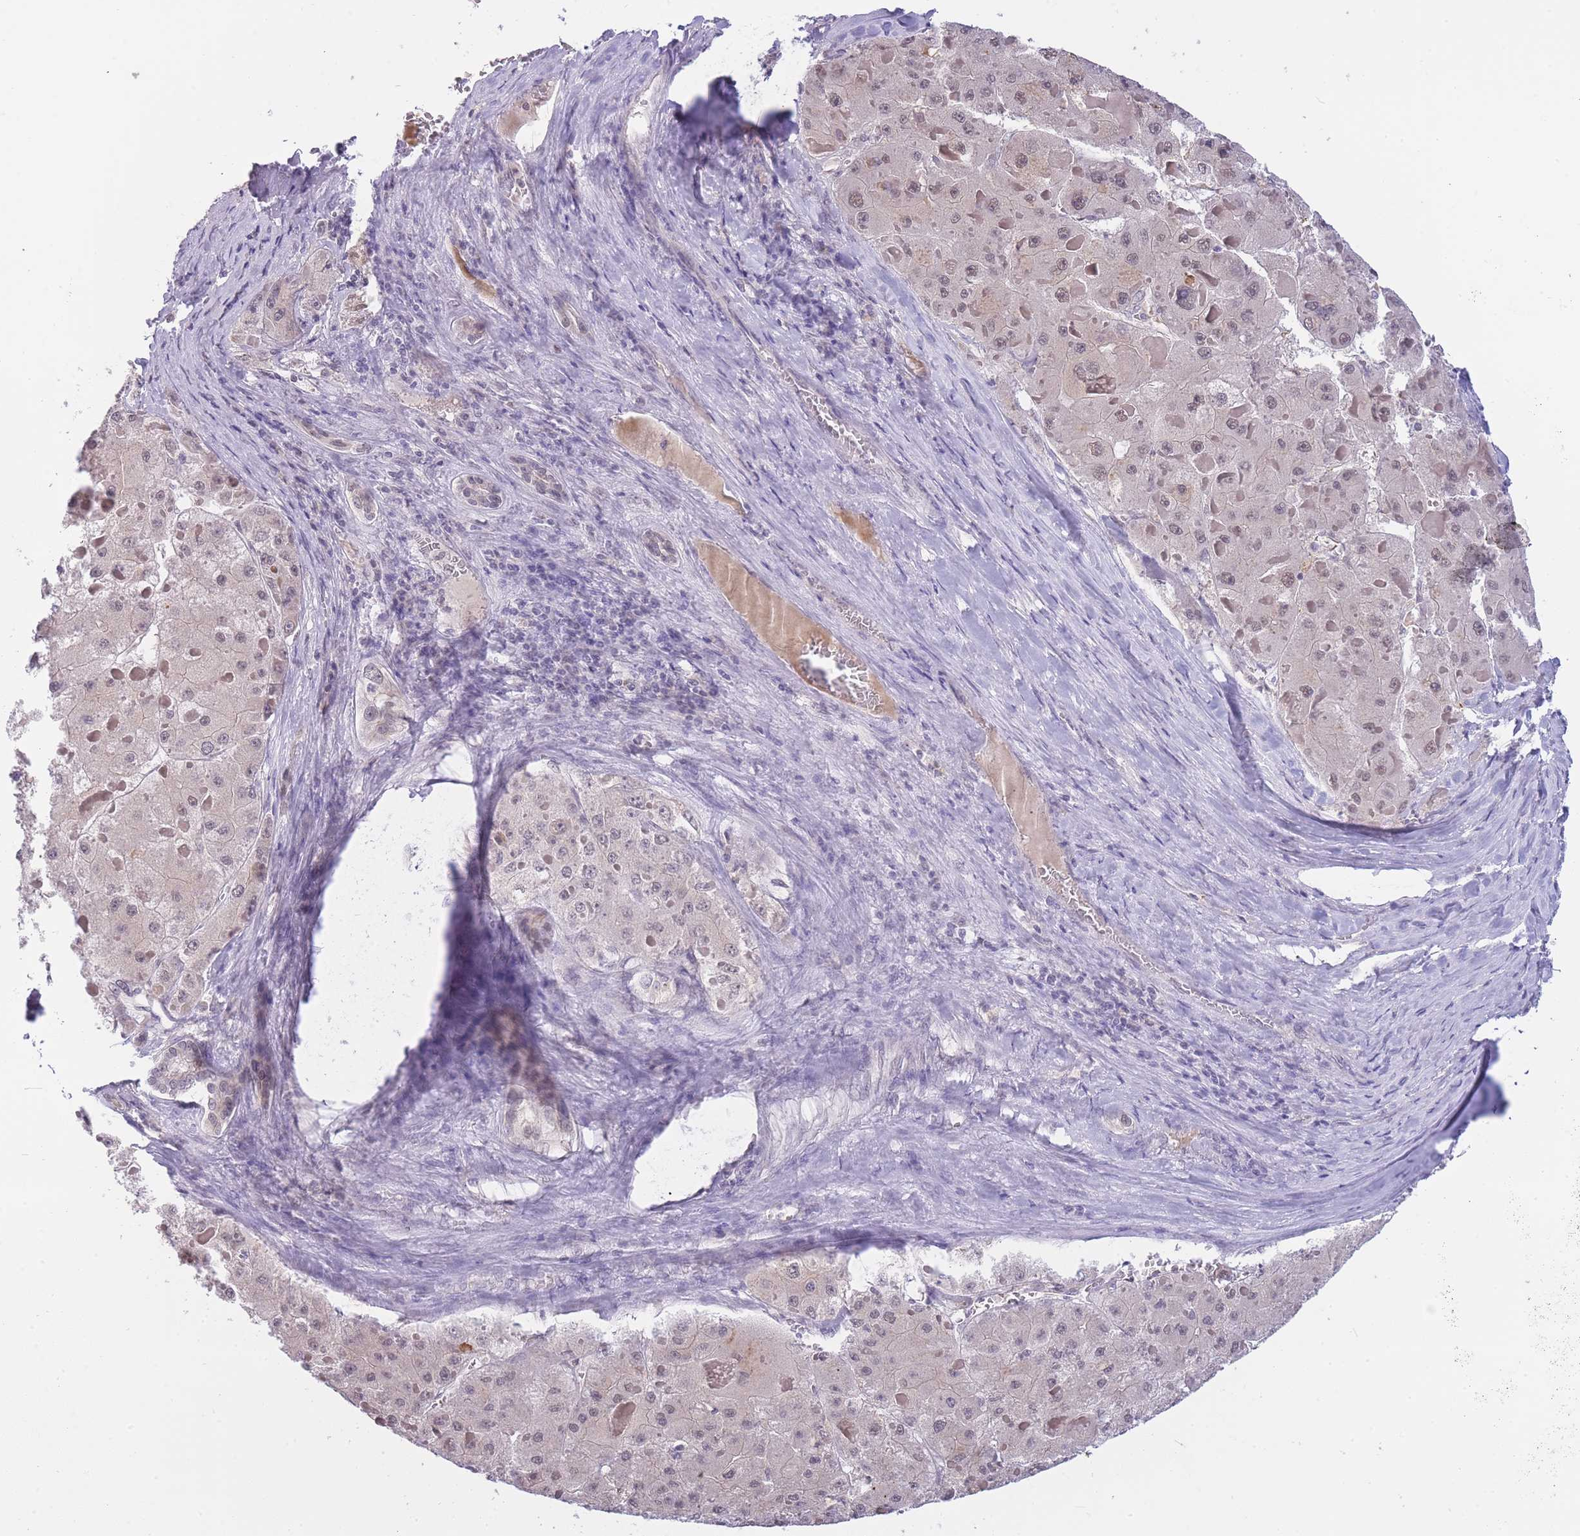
{"staining": {"intensity": "weak", "quantity": "25%-75%", "location": "nuclear"}, "tissue": "liver cancer", "cell_type": "Tumor cells", "image_type": "cancer", "snomed": [{"axis": "morphology", "description": "Carcinoma, Hepatocellular, NOS"}, {"axis": "topography", "description": "Liver"}], "caption": "IHC (DAB) staining of human liver cancer displays weak nuclear protein staining in about 25%-75% of tumor cells.", "gene": "GOLGA6L25", "patient": {"sex": "female", "age": 73}}